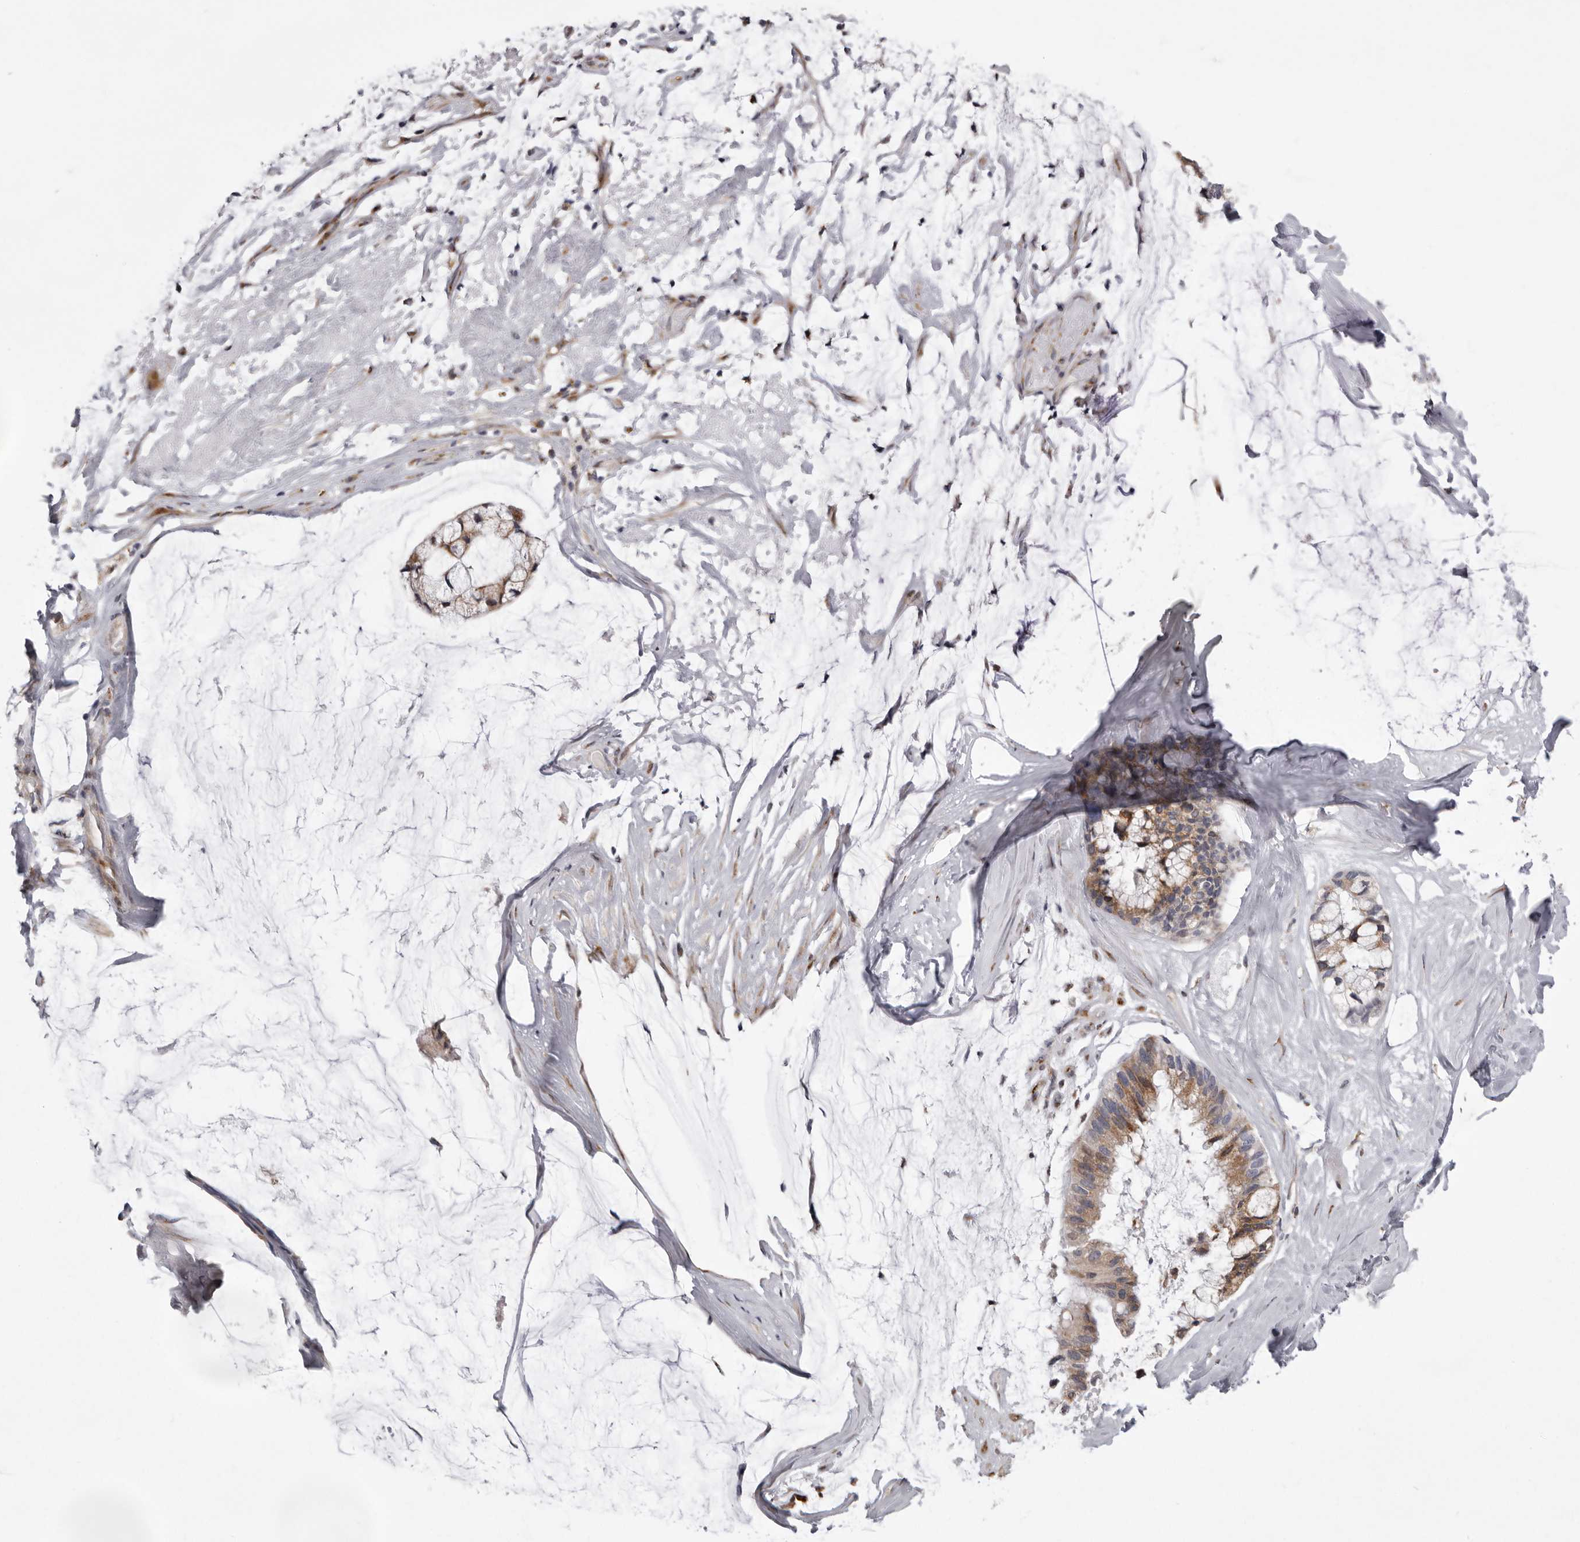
{"staining": {"intensity": "weak", "quantity": ">75%", "location": "cytoplasmic/membranous"}, "tissue": "ovarian cancer", "cell_type": "Tumor cells", "image_type": "cancer", "snomed": [{"axis": "morphology", "description": "Cystadenocarcinoma, mucinous, NOS"}, {"axis": "topography", "description": "Ovary"}], "caption": "Tumor cells exhibit weak cytoplasmic/membranous expression in approximately >75% of cells in ovarian cancer.", "gene": "WDR47", "patient": {"sex": "female", "age": 39}}